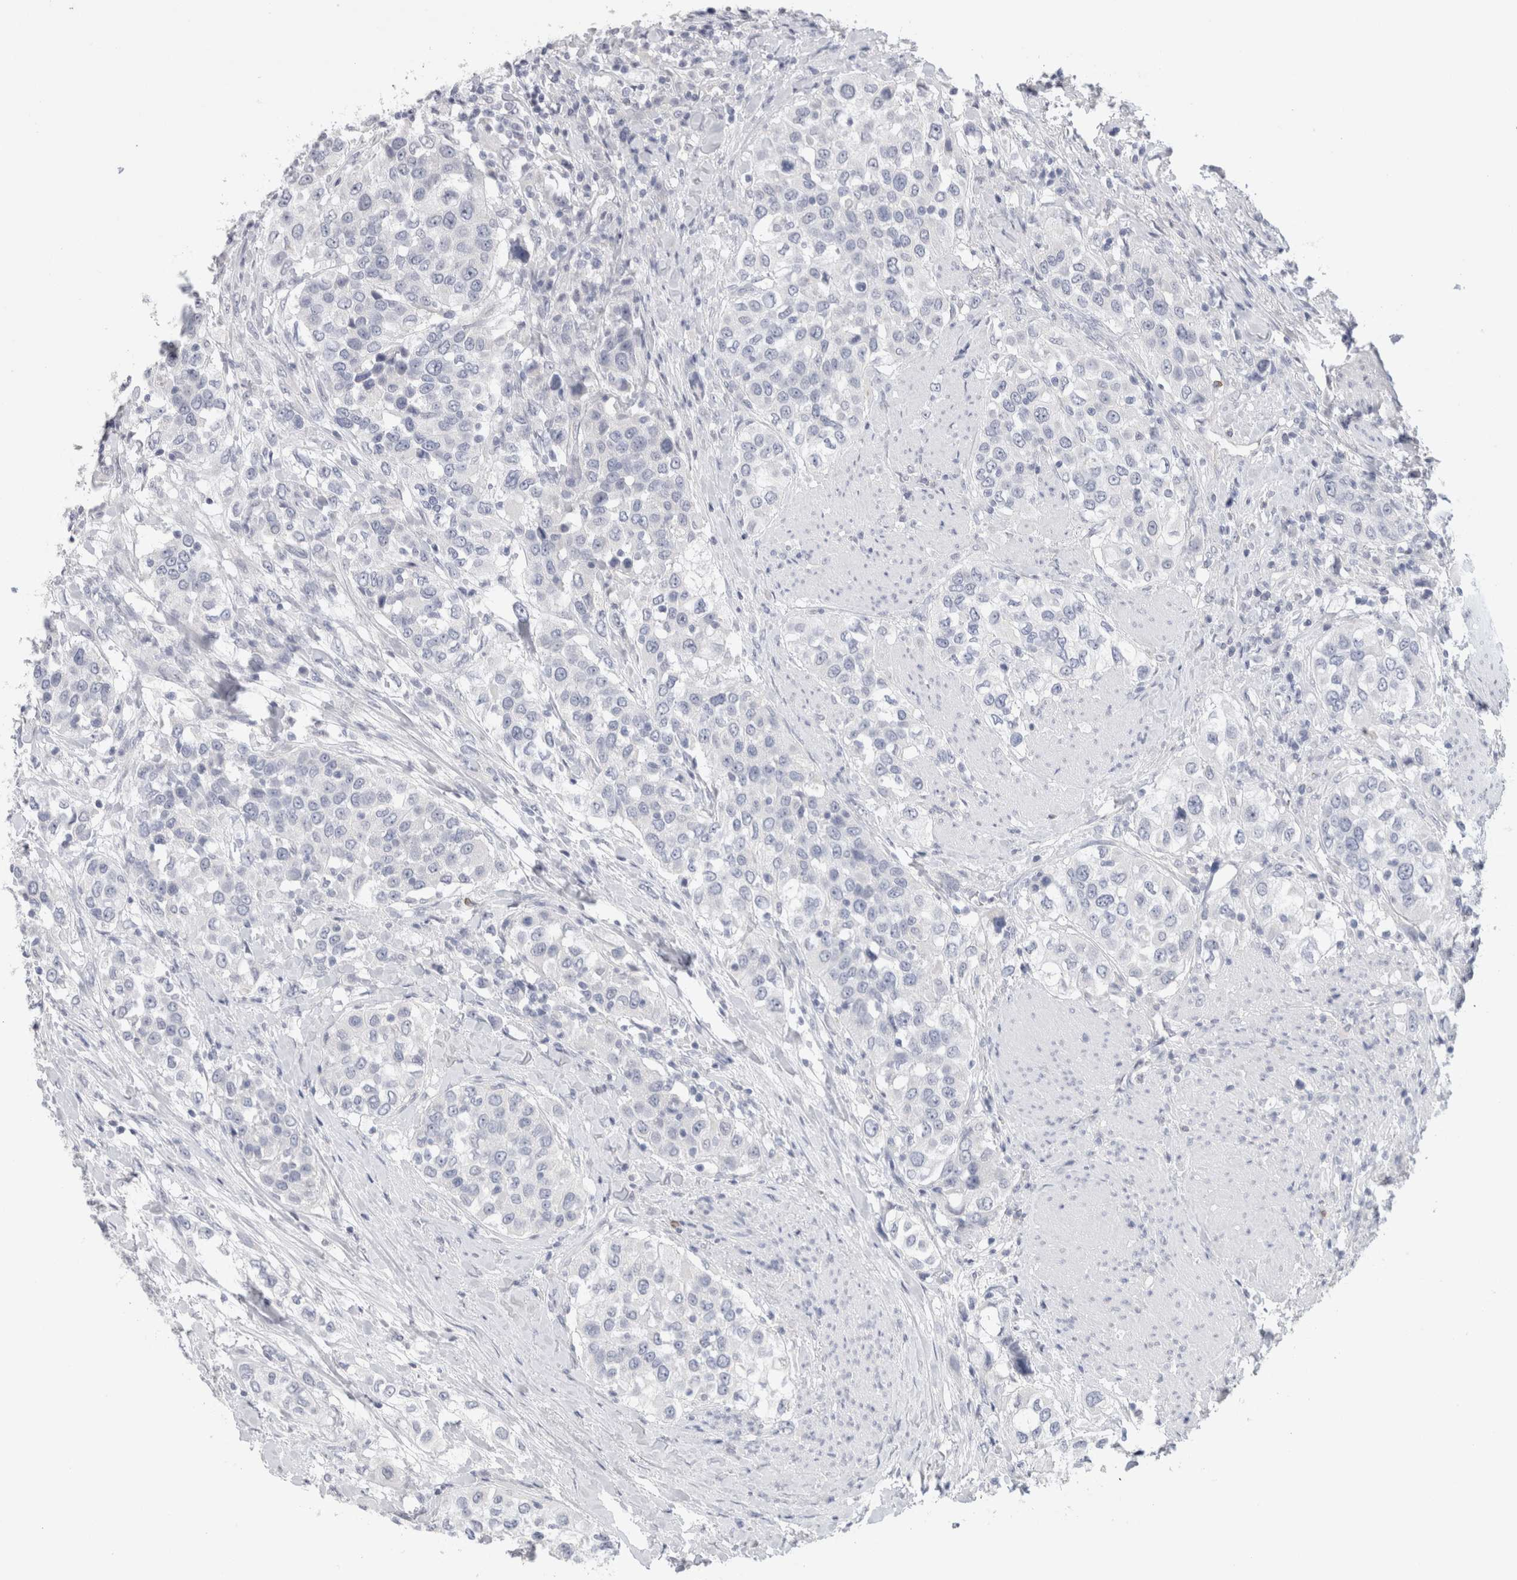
{"staining": {"intensity": "negative", "quantity": "none", "location": "none"}, "tissue": "urothelial cancer", "cell_type": "Tumor cells", "image_type": "cancer", "snomed": [{"axis": "morphology", "description": "Urothelial carcinoma, High grade"}, {"axis": "topography", "description": "Urinary bladder"}], "caption": "The photomicrograph exhibits no significant staining in tumor cells of high-grade urothelial carcinoma.", "gene": "TONSL", "patient": {"sex": "female", "age": 80}}